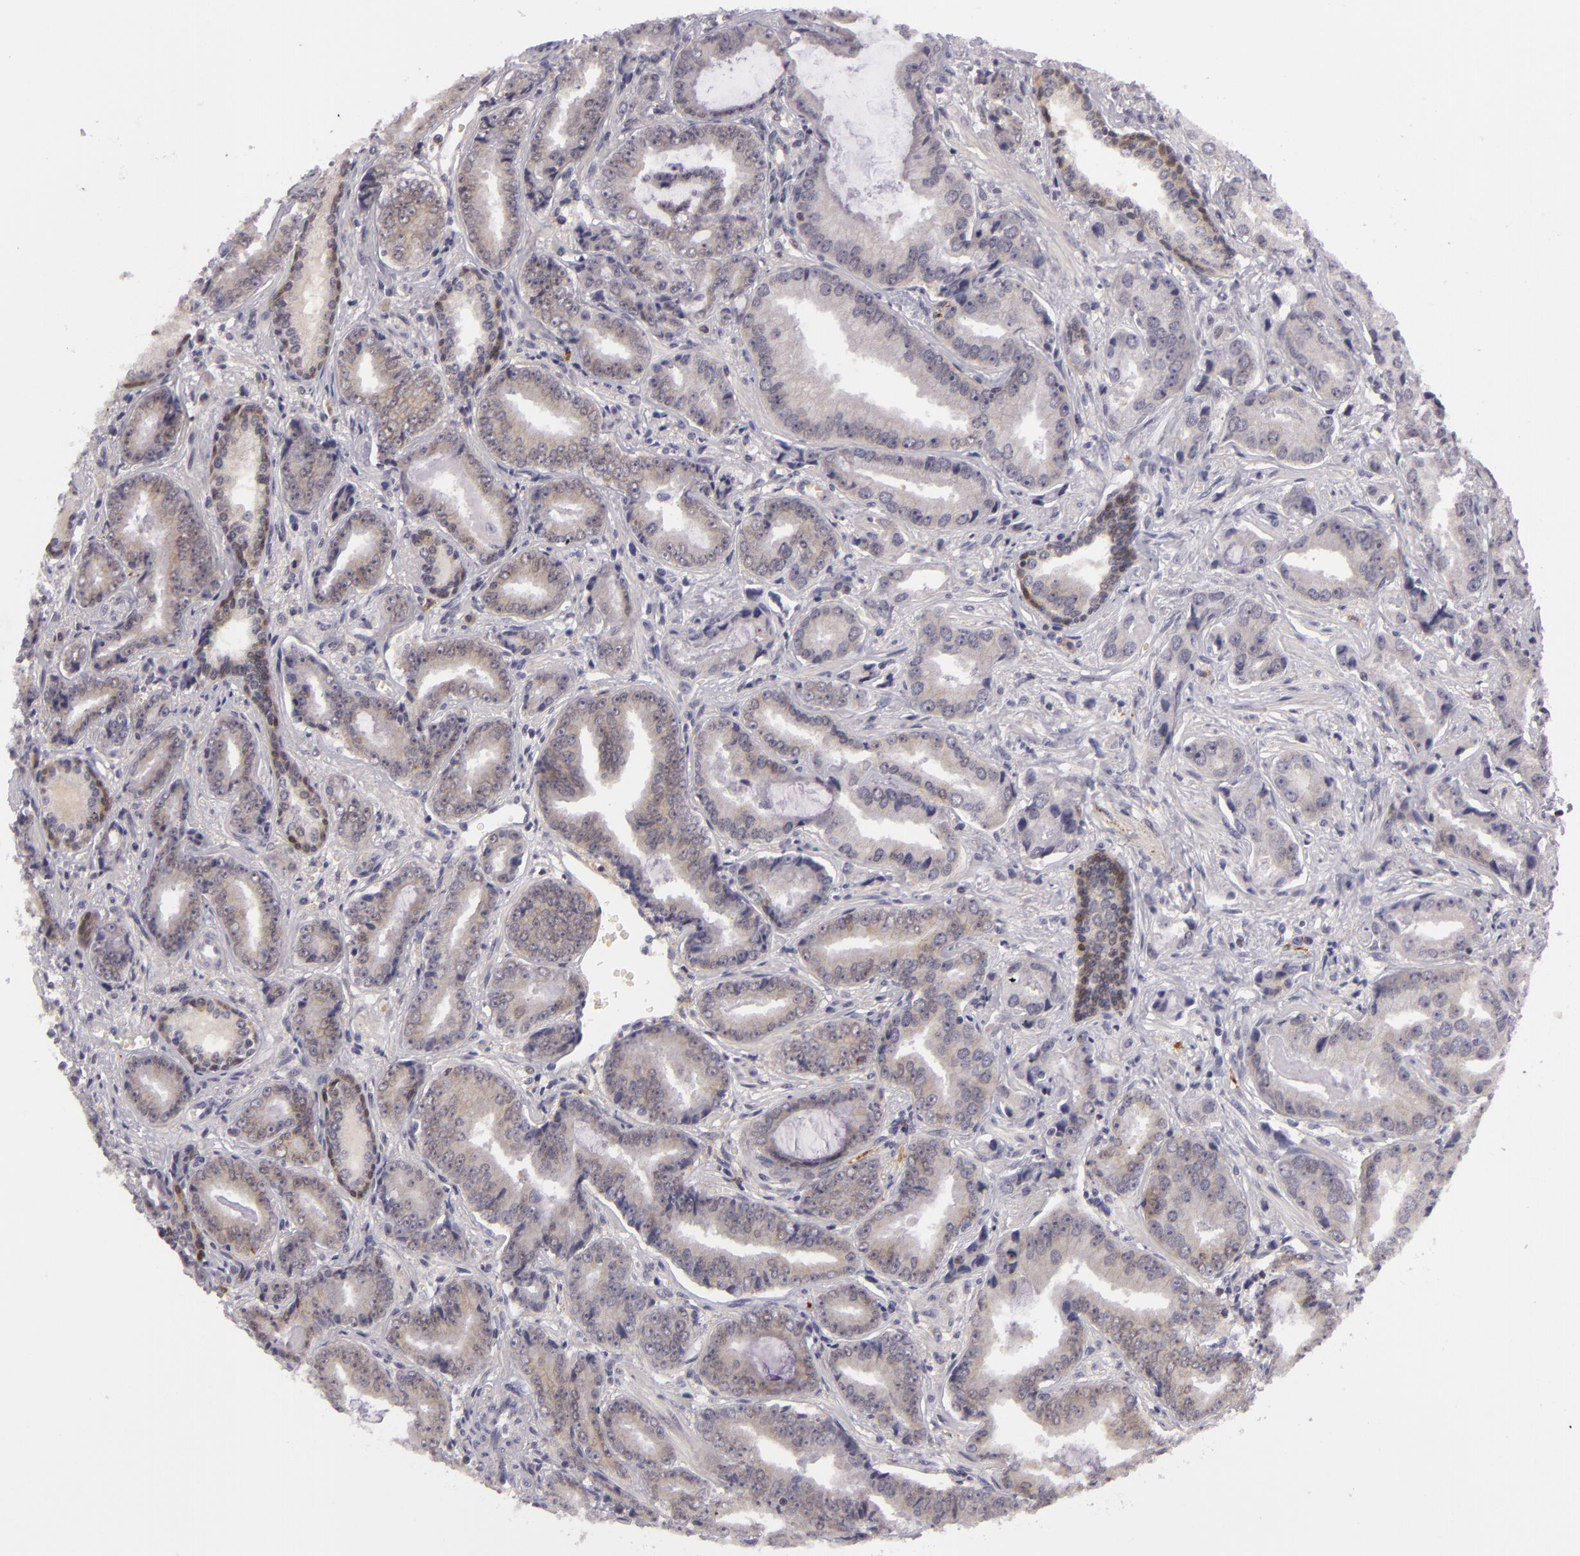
{"staining": {"intensity": "weak", "quantity": "<25%", "location": "cytoplasmic/membranous"}, "tissue": "prostate cancer", "cell_type": "Tumor cells", "image_type": "cancer", "snomed": [{"axis": "morphology", "description": "Adenocarcinoma, Low grade"}, {"axis": "topography", "description": "Prostate"}], "caption": "This is an IHC image of human prostate adenocarcinoma (low-grade). There is no expression in tumor cells.", "gene": "CTNNB1", "patient": {"sex": "male", "age": 65}}